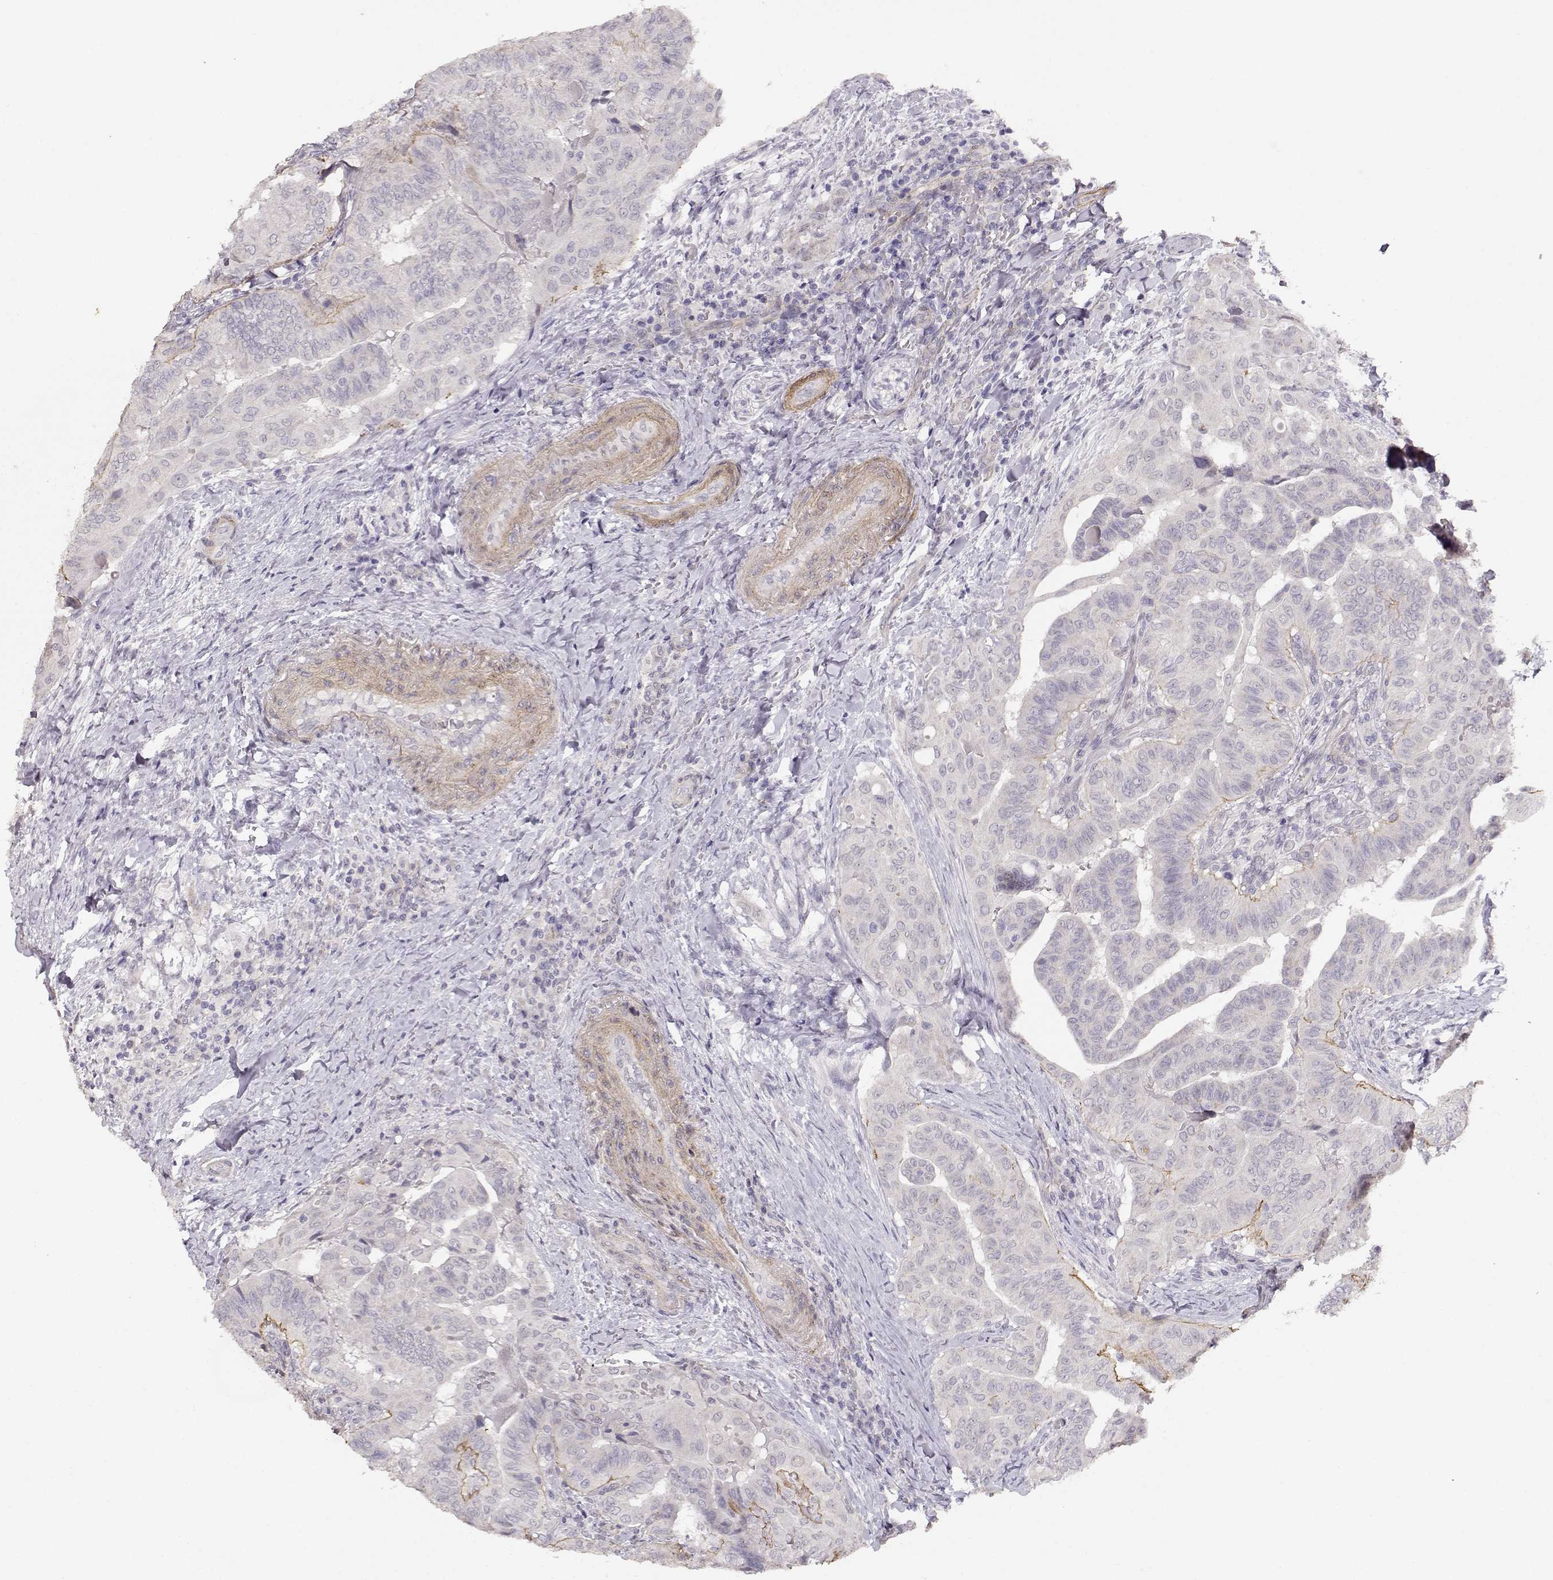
{"staining": {"intensity": "negative", "quantity": "none", "location": "none"}, "tissue": "thyroid cancer", "cell_type": "Tumor cells", "image_type": "cancer", "snomed": [{"axis": "morphology", "description": "Papillary adenocarcinoma, NOS"}, {"axis": "topography", "description": "Thyroid gland"}], "caption": "This is a histopathology image of IHC staining of thyroid cancer (papillary adenocarcinoma), which shows no positivity in tumor cells. (DAB IHC, high magnification).", "gene": "LAMA5", "patient": {"sex": "female", "age": 68}}